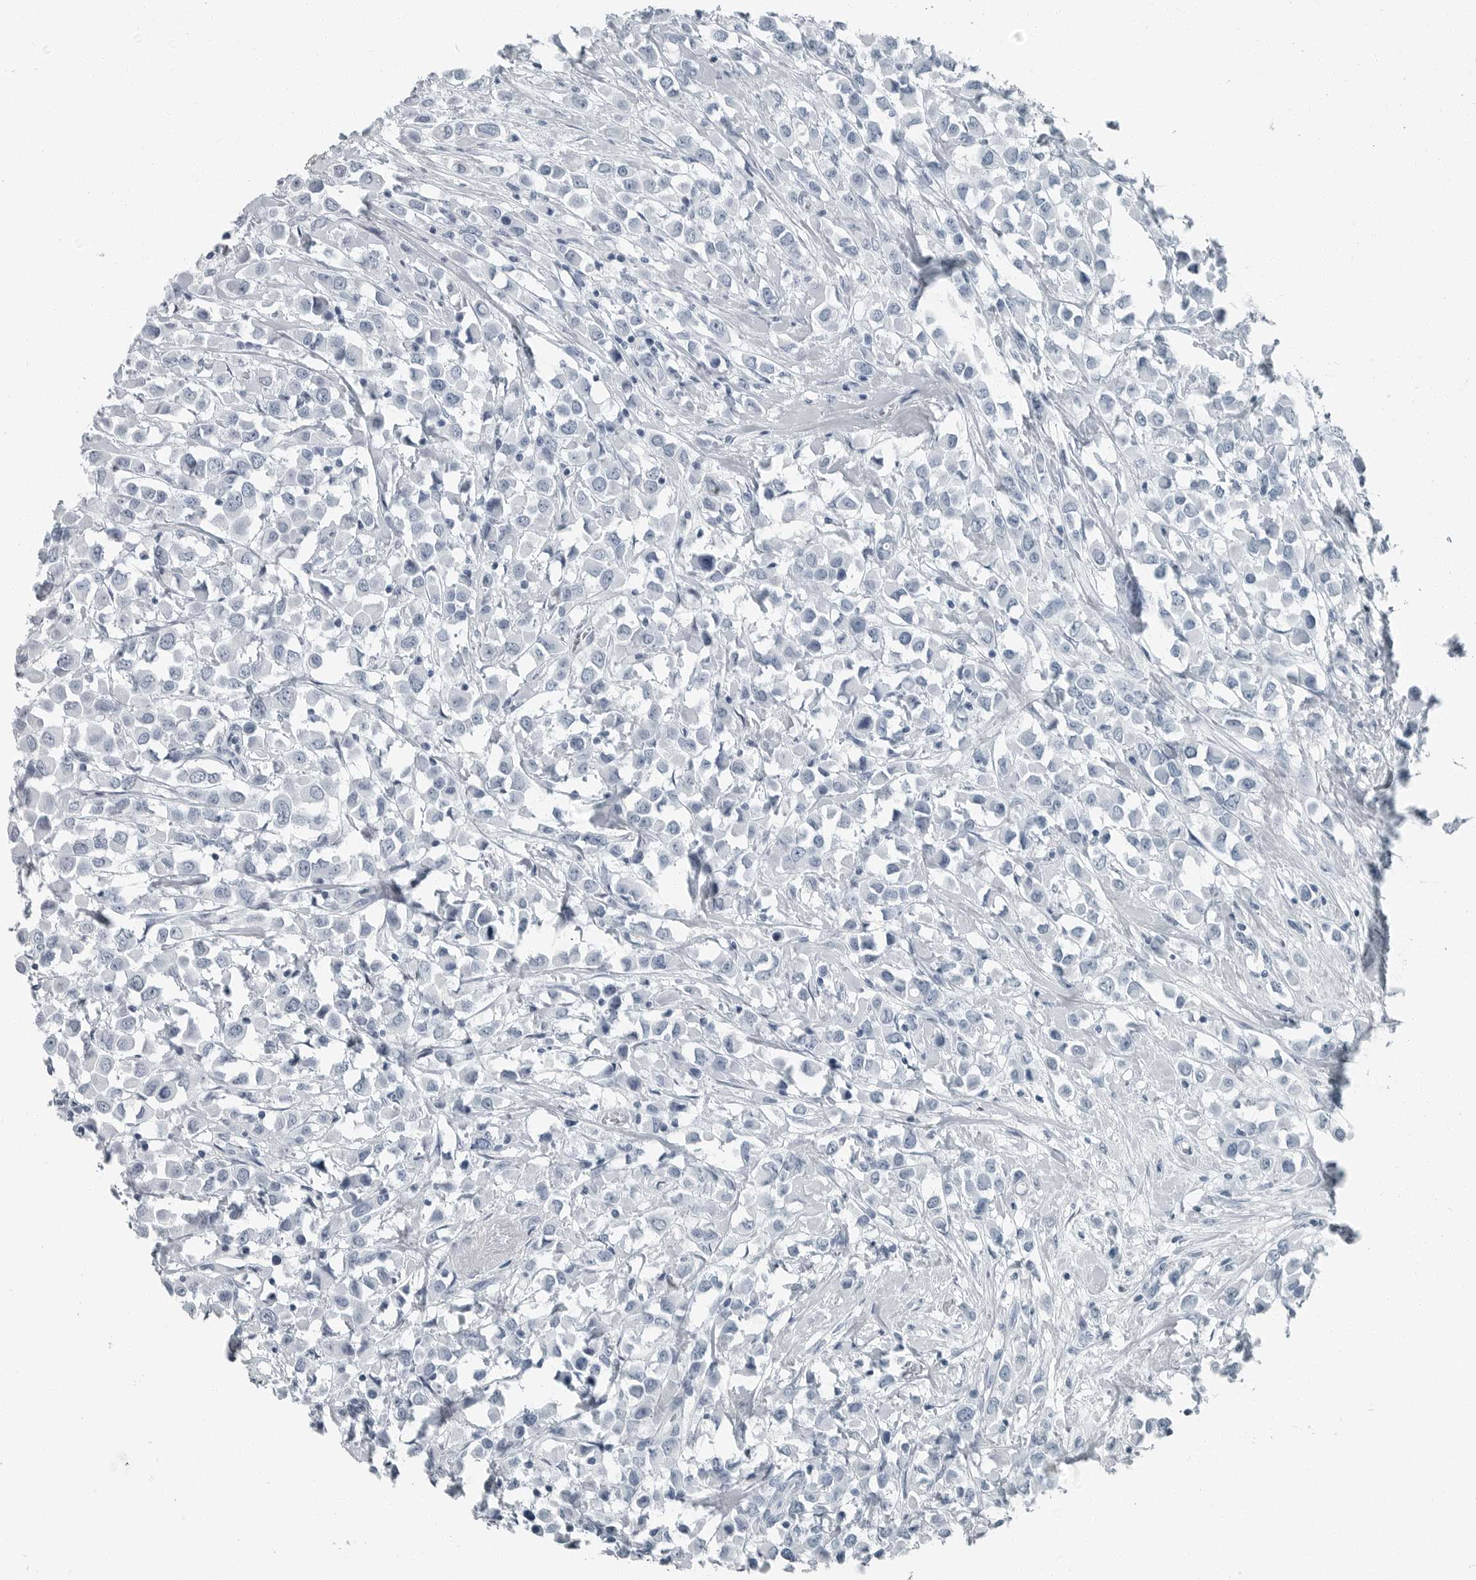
{"staining": {"intensity": "negative", "quantity": "none", "location": "none"}, "tissue": "breast cancer", "cell_type": "Tumor cells", "image_type": "cancer", "snomed": [{"axis": "morphology", "description": "Duct carcinoma"}, {"axis": "topography", "description": "Breast"}], "caption": "This is an immunohistochemistry image of human breast cancer. There is no positivity in tumor cells.", "gene": "ZPBP2", "patient": {"sex": "female", "age": 61}}